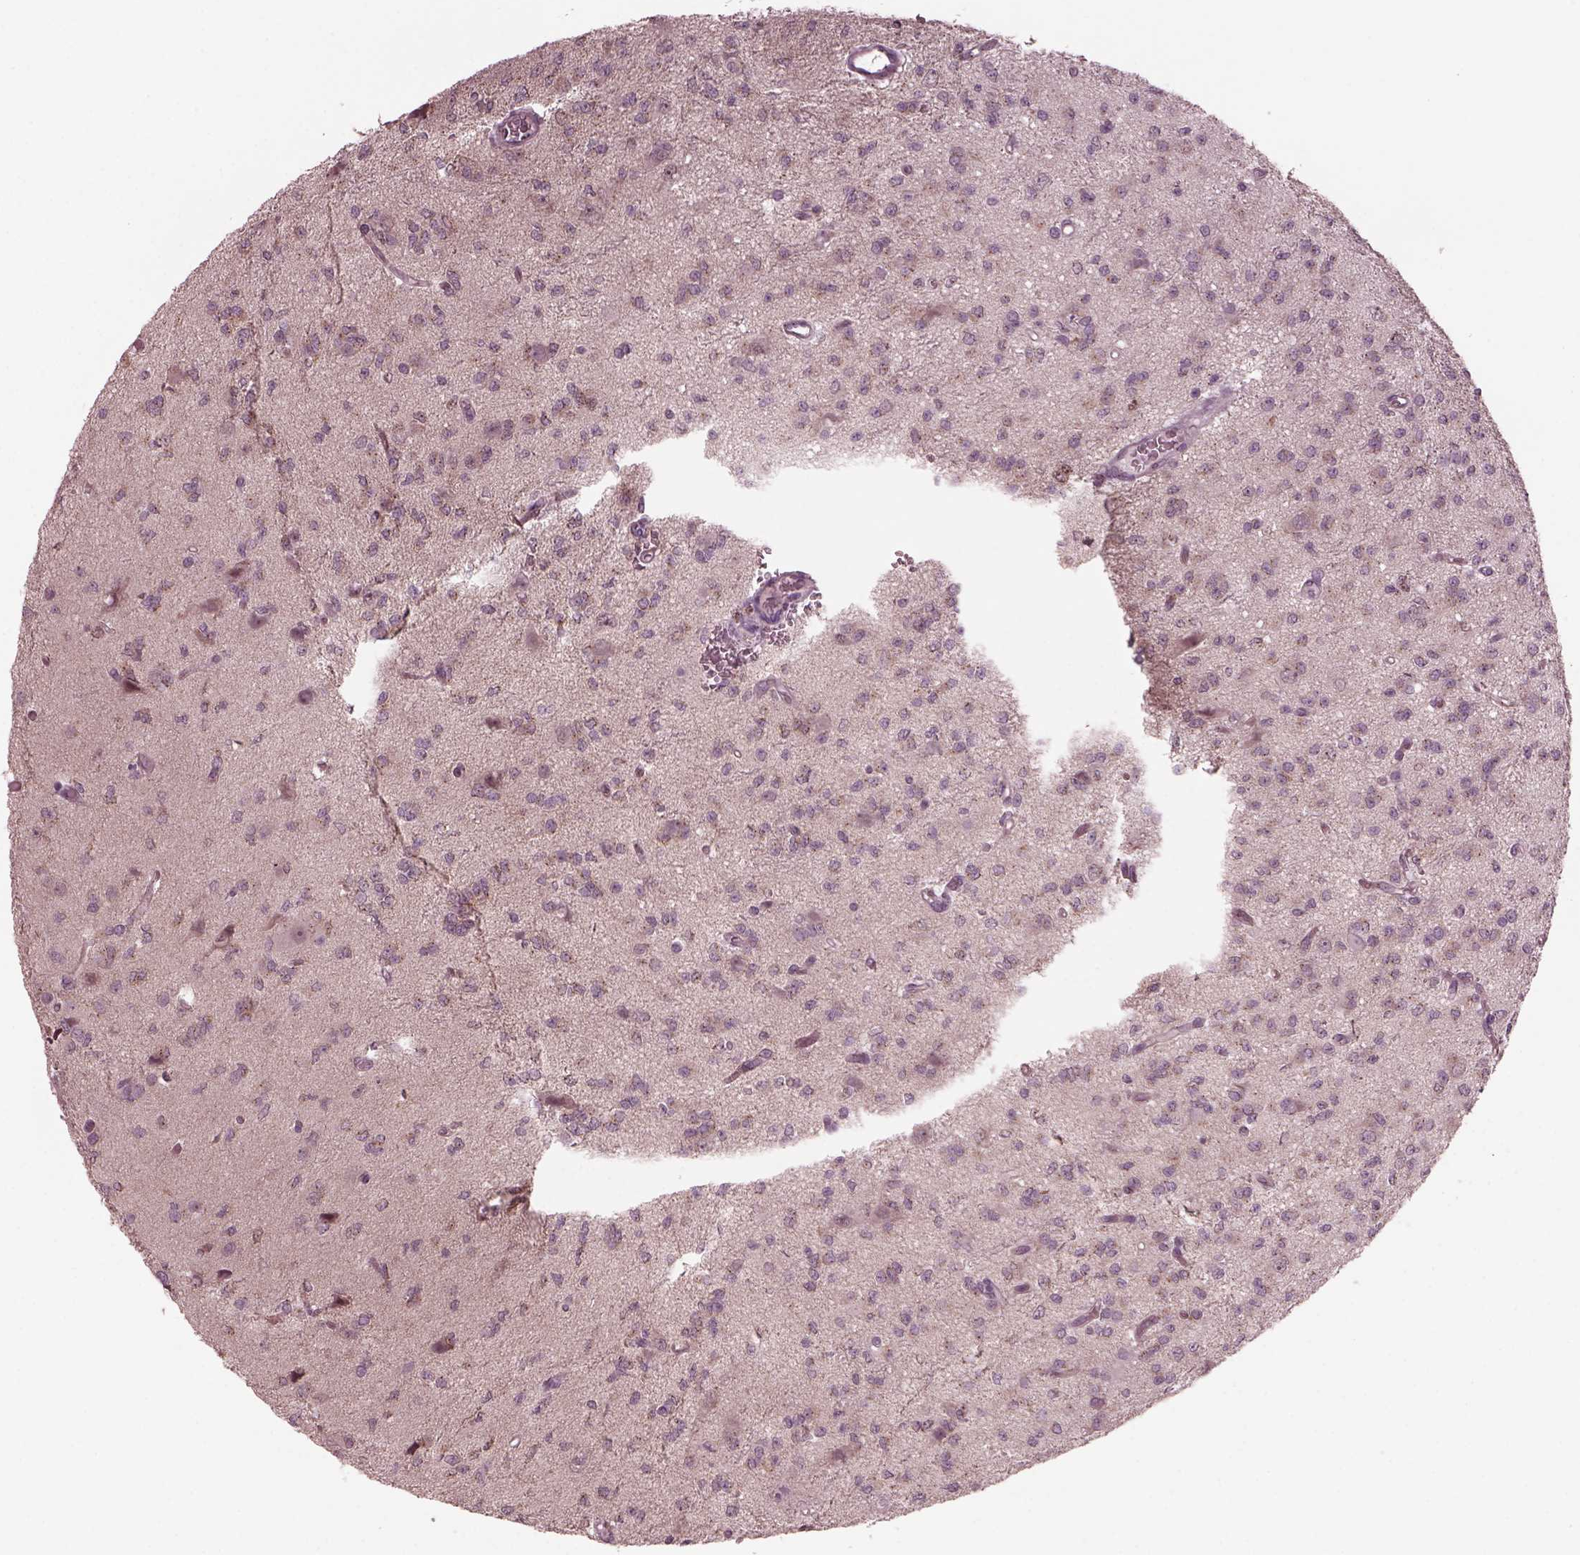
{"staining": {"intensity": "negative", "quantity": "none", "location": "none"}, "tissue": "glioma", "cell_type": "Tumor cells", "image_type": "cancer", "snomed": [{"axis": "morphology", "description": "Glioma, malignant, Low grade"}, {"axis": "topography", "description": "Brain"}], "caption": "Micrograph shows no protein staining in tumor cells of low-grade glioma (malignant) tissue.", "gene": "SAXO1", "patient": {"sex": "male", "age": 27}}